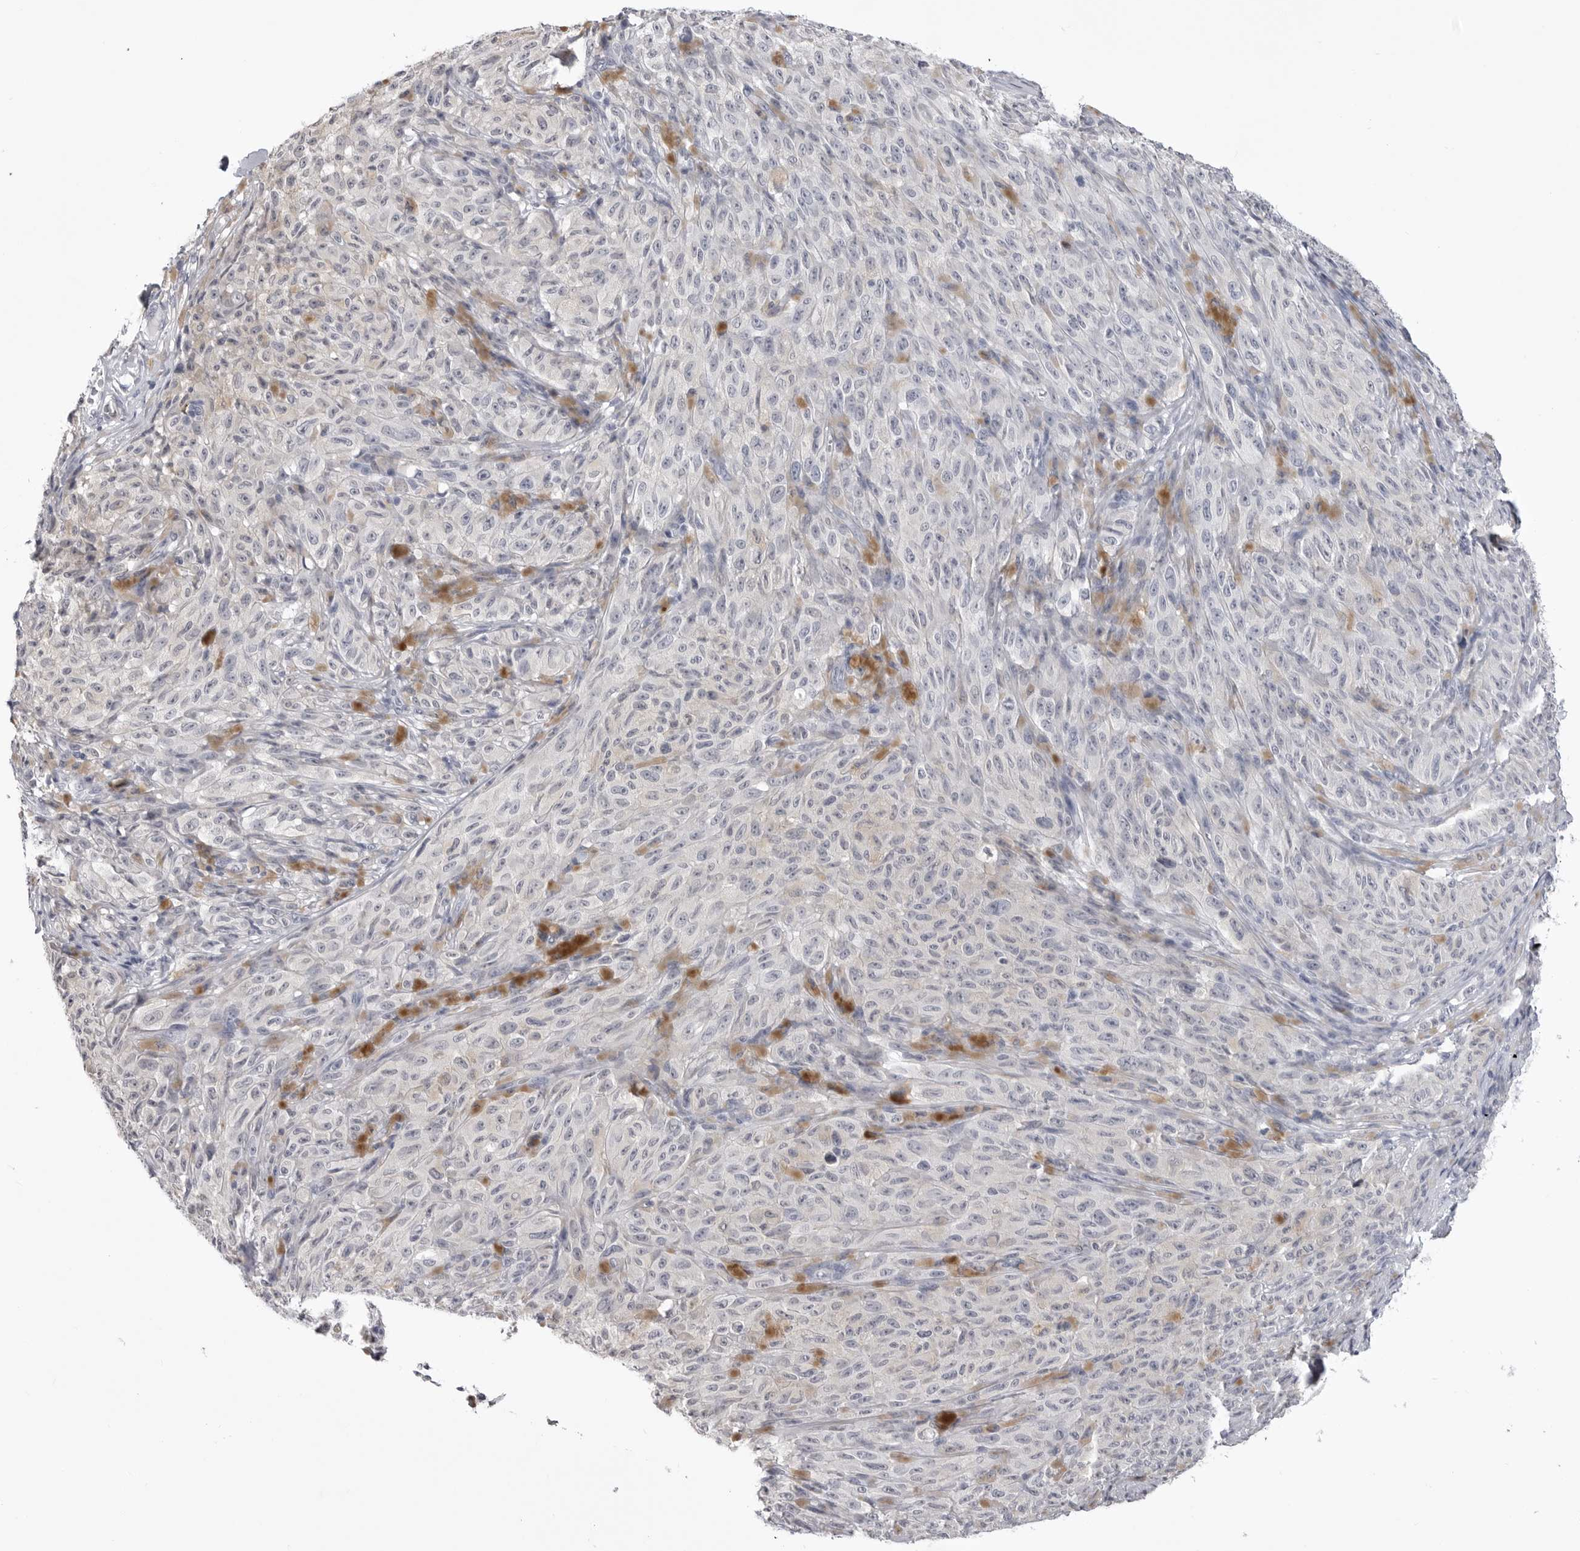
{"staining": {"intensity": "negative", "quantity": "none", "location": "none"}, "tissue": "melanoma", "cell_type": "Tumor cells", "image_type": "cancer", "snomed": [{"axis": "morphology", "description": "Malignant melanoma, NOS"}, {"axis": "topography", "description": "Skin"}], "caption": "An immunohistochemistry histopathology image of melanoma is shown. There is no staining in tumor cells of melanoma. (Brightfield microscopy of DAB immunohistochemistry at high magnification).", "gene": "STAP2", "patient": {"sex": "female", "age": 82}}